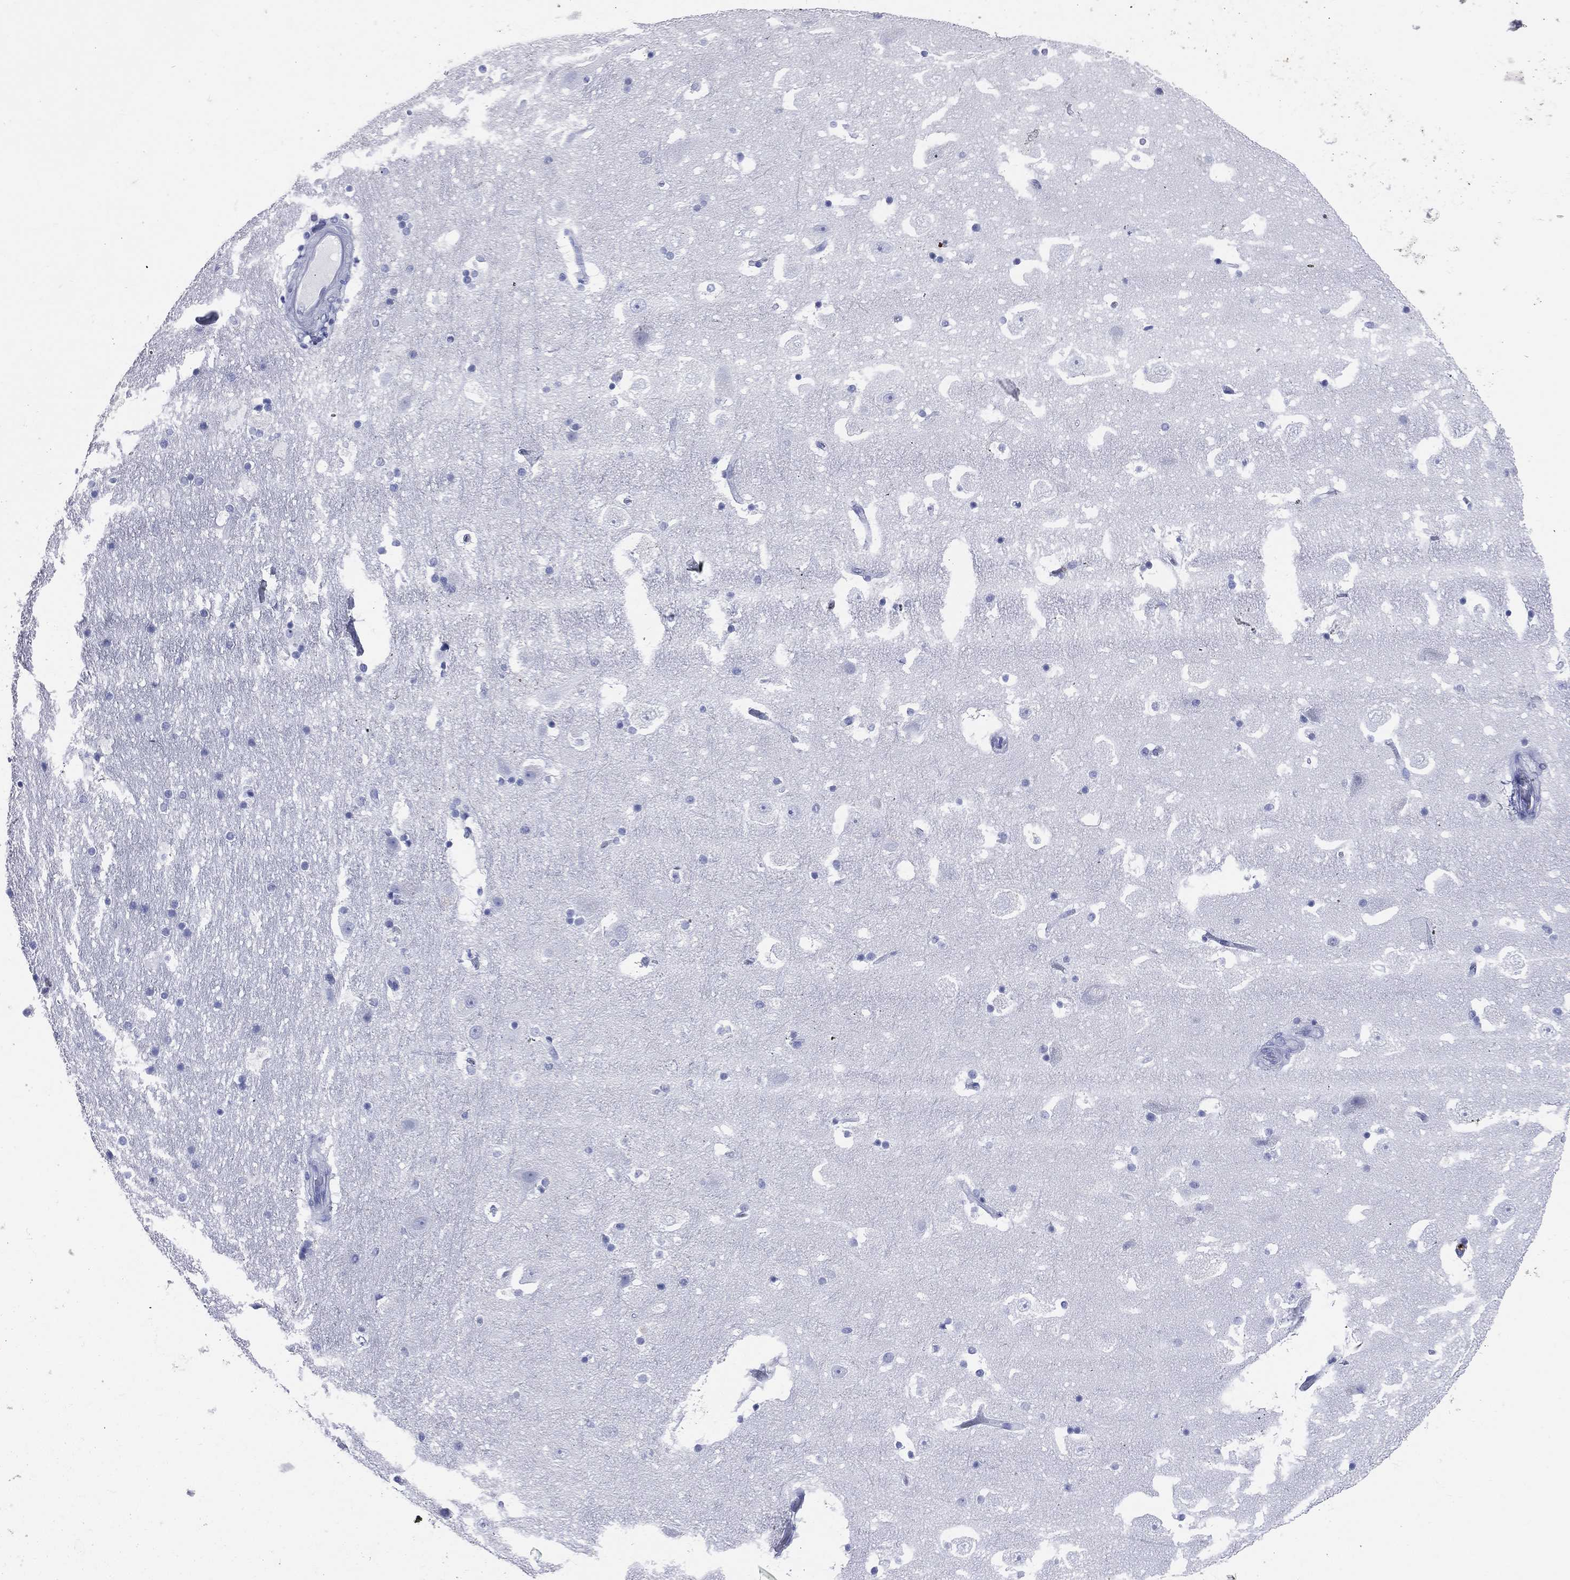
{"staining": {"intensity": "negative", "quantity": "none", "location": "none"}, "tissue": "hippocampus", "cell_type": "Glial cells", "image_type": "normal", "snomed": [{"axis": "morphology", "description": "Normal tissue, NOS"}, {"axis": "topography", "description": "Hippocampus"}], "caption": "Immunohistochemistry image of benign hippocampus: hippocampus stained with DAB (3,3'-diaminobenzidine) displays no significant protein expression in glial cells.", "gene": "PGLYRP1", "patient": {"sex": "male", "age": 51}}